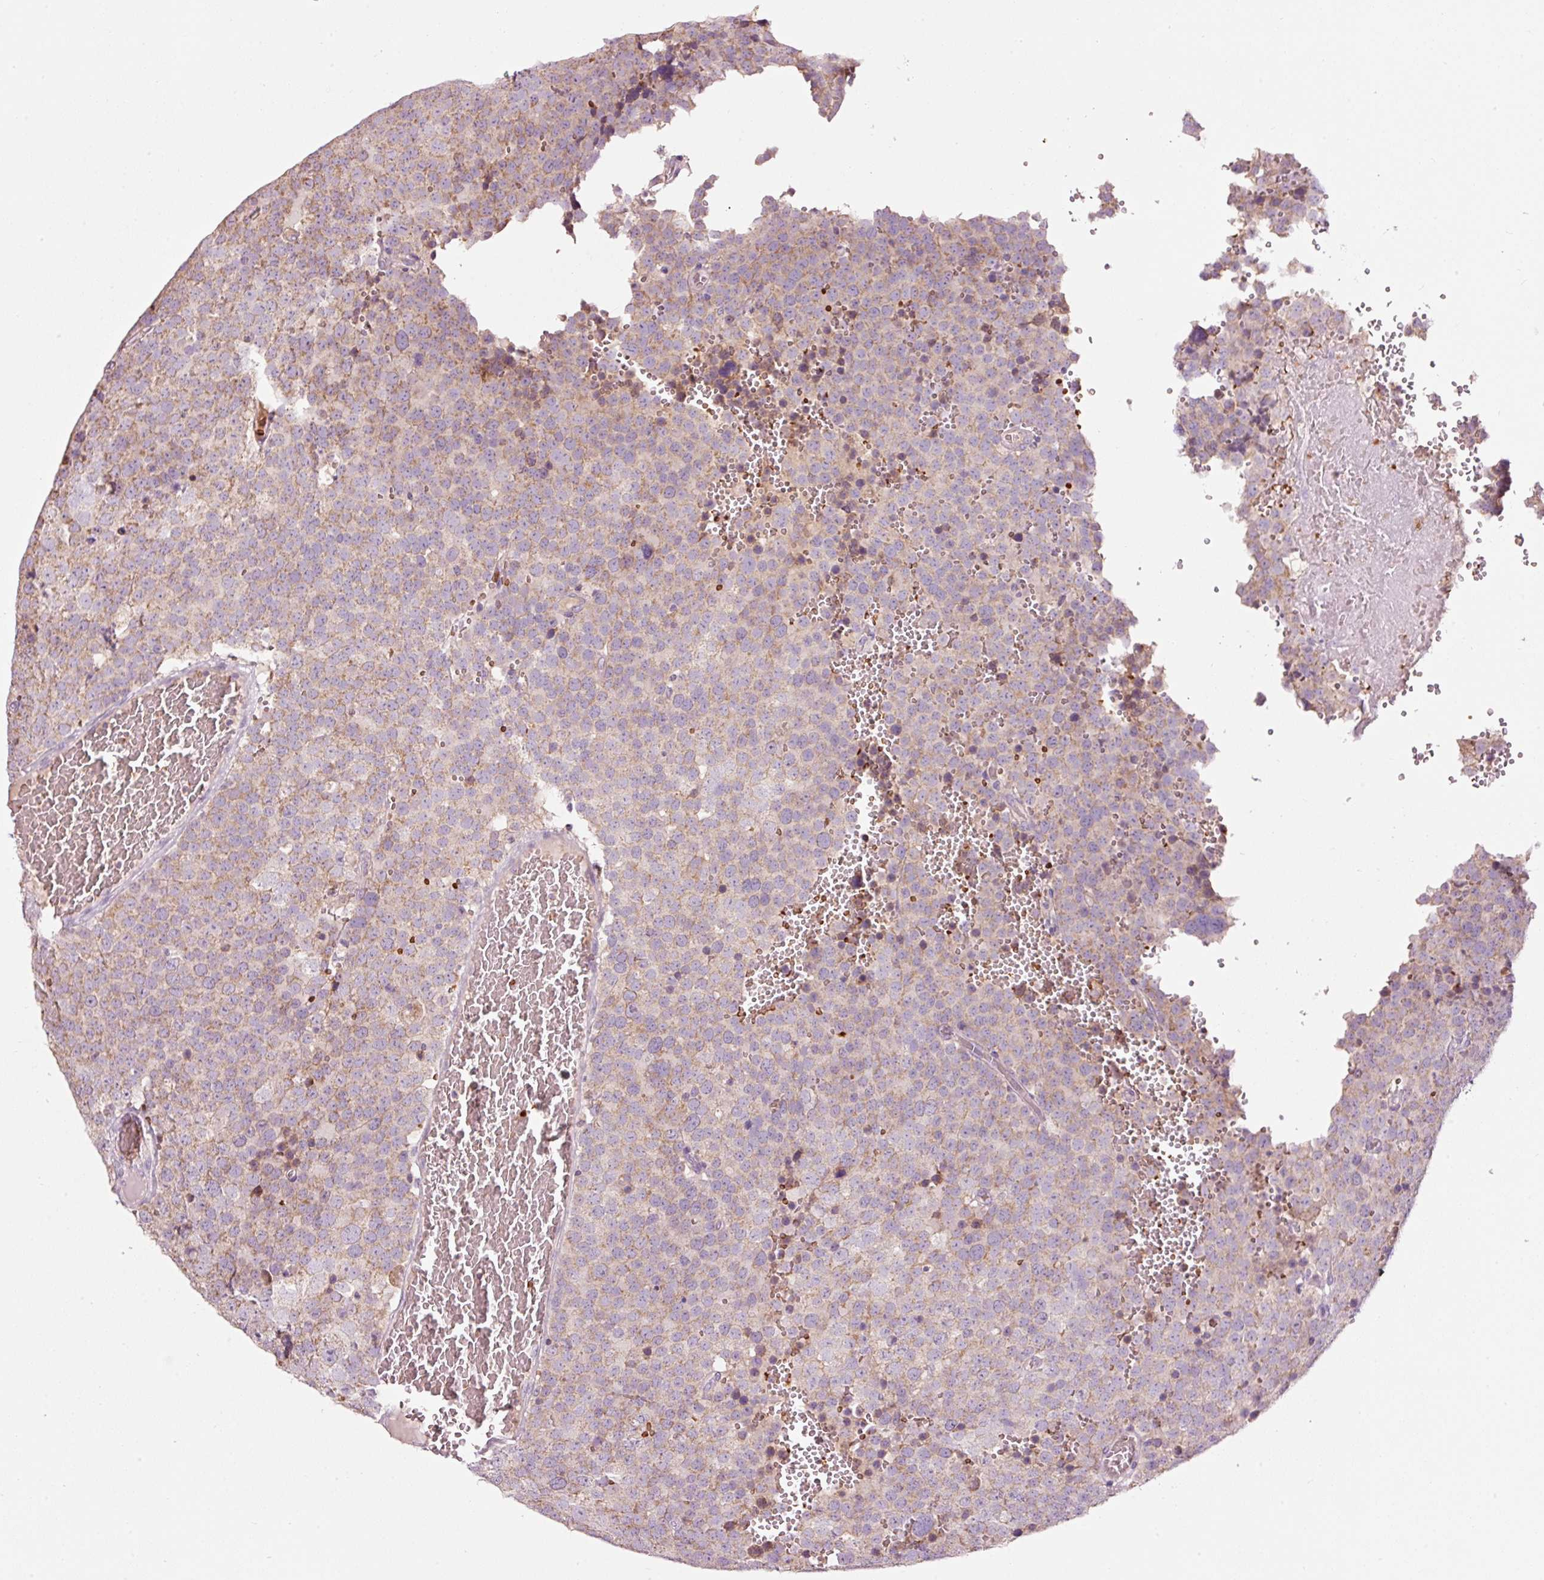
{"staining": {"intensity": "moderate", "quantity": ">75%", "location": "cytoplasmic/membranous"}, "tissue": "testis cancer", "cell_type": "Tumor cells", "image_type": "cancer", "snomed": [{"axis": "morphology", "description": "Seminoma, NOS"}, {"axis": "topography", "description": "Testis"}], "caption": "Testis seminoma stained with DAB (3,3'-diaminobenzidine) immunohistochemistry displays medium levels of moderate cytoplasmic/membranous staining in about >75% of tumor cells.", "gene": "LDHAL6B", "patient": {"sex": "male", "age": 71}}